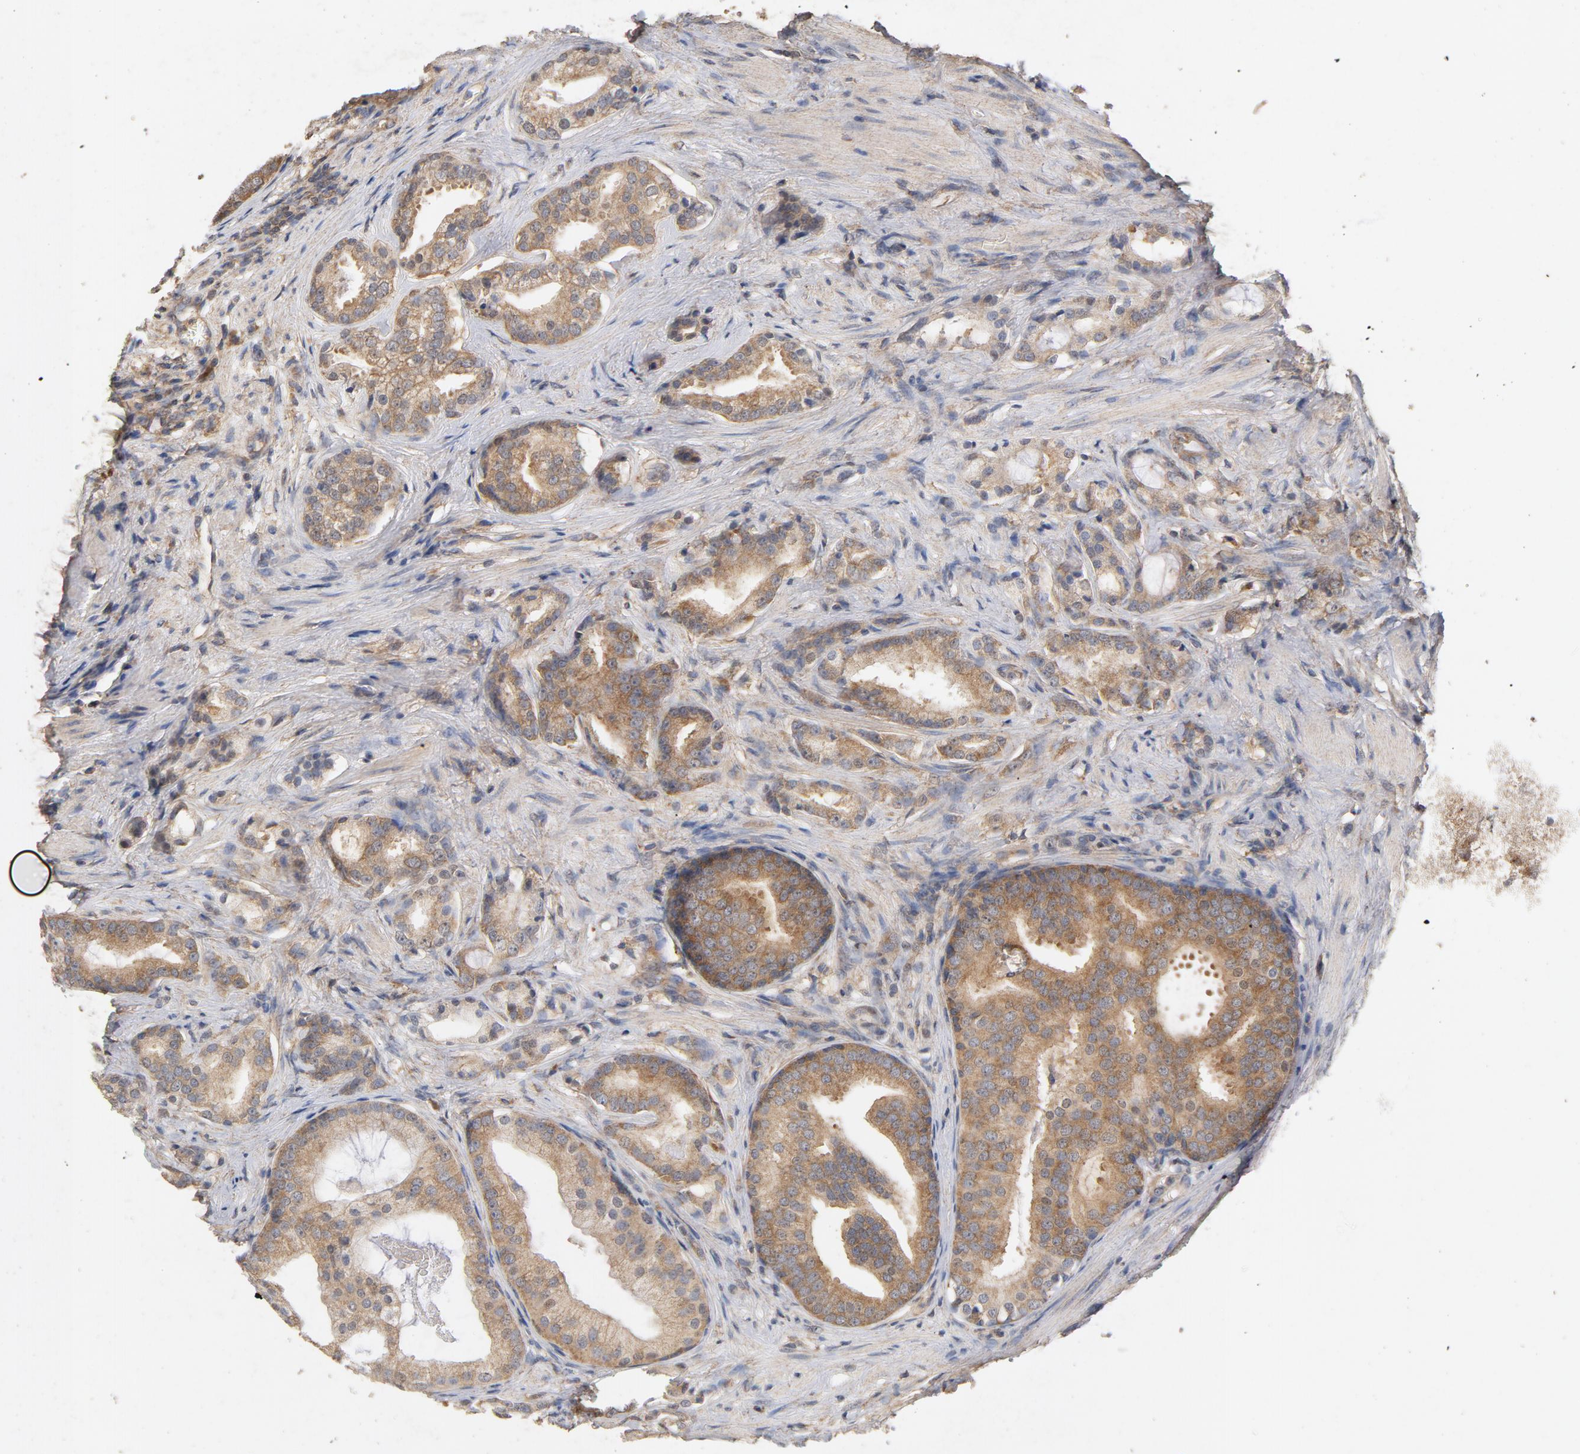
{"staining": {"intensity": "moderate", "quantity": ">75%", "location": "cytoplasmic/membranous"}, "tissue": "prostate cancer", "cell_type": "Tumor cells", "image_type": "cancer", "snomed": [{"axis": "morphology", "description": "Adenocarcinoma, Low grade"}, {"axis": "topography", "description": "Prostate"}], "caption": "Approximately >75% of tumor cells in human prostate cancer (adenocarcinoma (low-grade)) reveal moderate cytoplasmic/membranous protein expression as visualized by brown immunohistochemical staining.", "gene": "DDX6", "patient": {"sex": "male", "age": 58}}